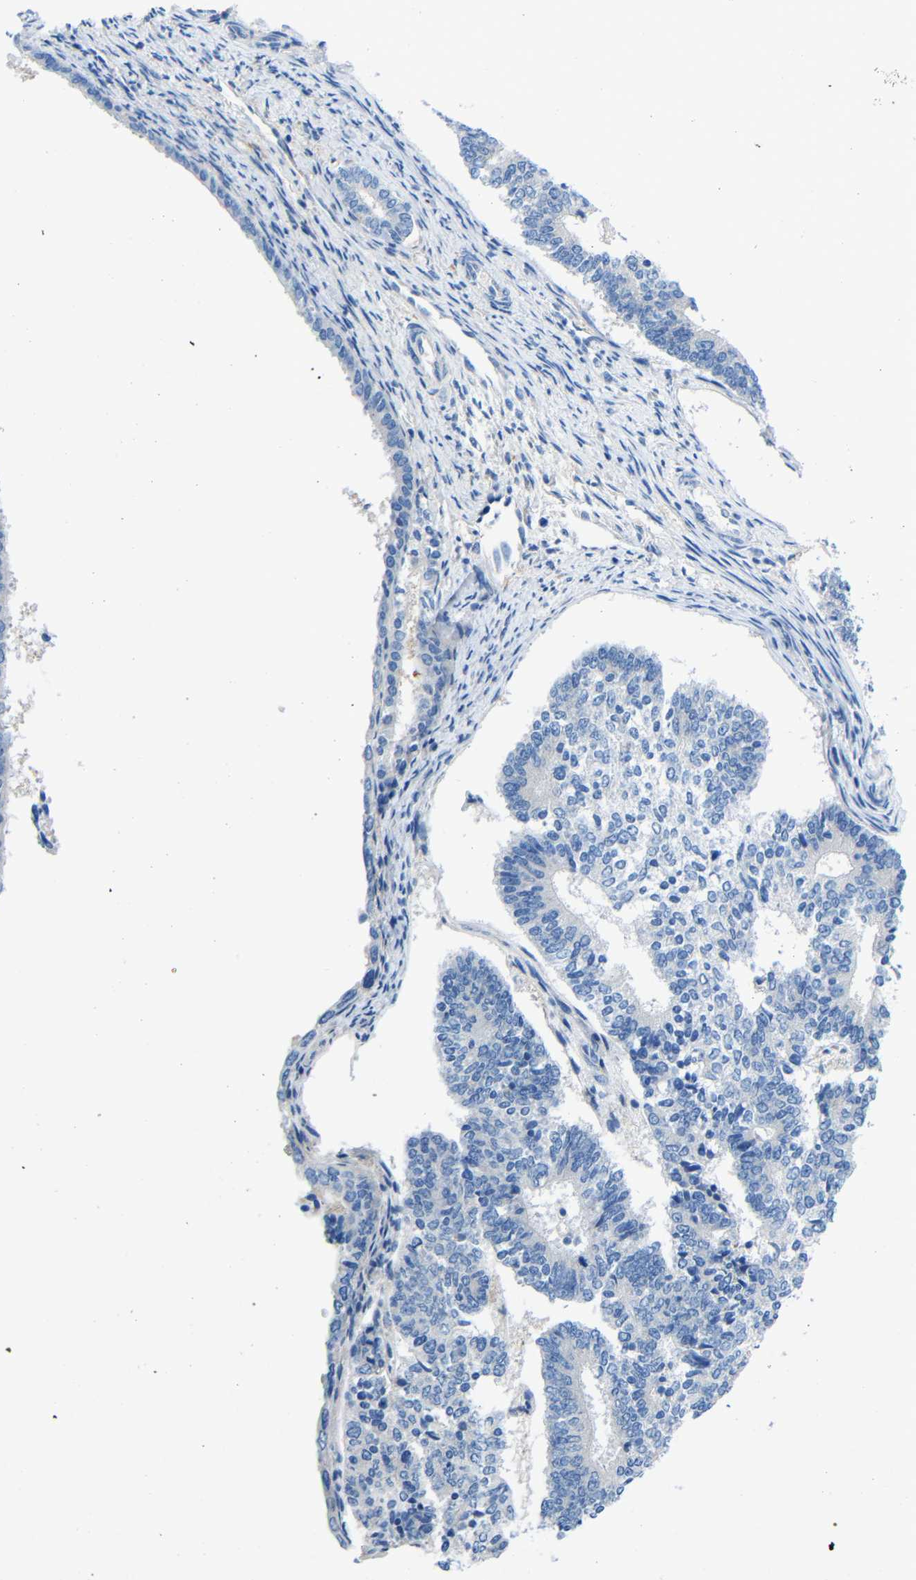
{"staining": {"intensity": "negative", "quantity": "none", "location": "none"}, "tissue": "endometrial cancer", "cell_type": "Tumor cells", "image_type": "cancer", "snomed": [{"axis": "morphology", "description": "Adenocarcinoma, NOS"}, {"axis": "topography", "description": "Endometrium"}], "caption": "Tumor cells are negative for brown protein staining in endometrial adenocarcinoma.", "gene": "NEGR1", "patient": {"sex": "female", "age": 70}}